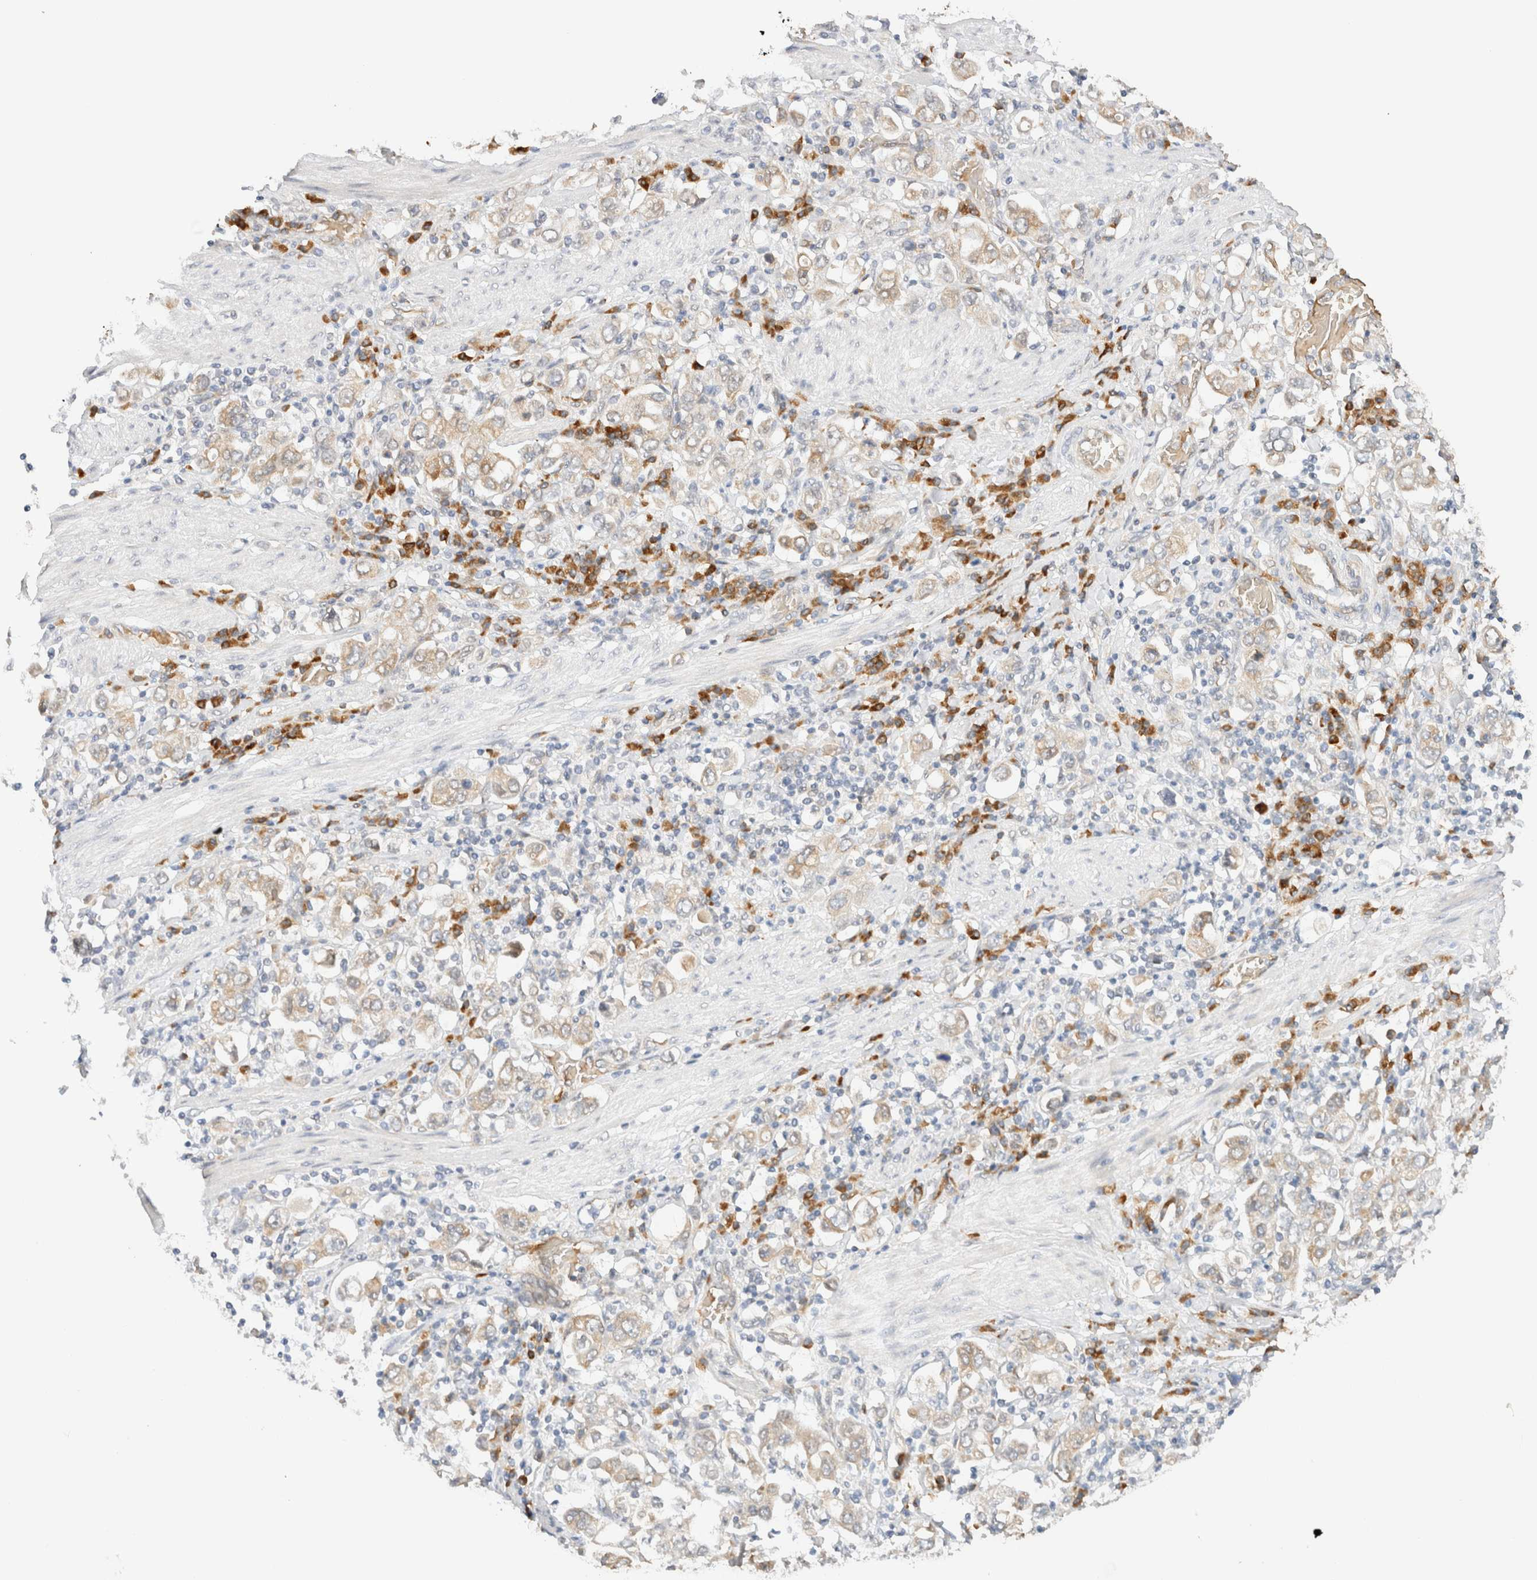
{"staining": {"intensity": "weak", "quantity": "25%-75%", "location": "cytoplasmic/membranous"}, "tissue": "stomach cancer", "cell_type": "Tumor cells", "image_type": "cancer", "snomed": [{"axis": "morphology", "description": "Adenocarcinoma, NOS"}, {"axis": "topography", "description": "Stomach, upper"}], "caption": "Stomach adenocarcinoma tissue shows weak cytoplasmic/membranous positivity in approximately 25%-75% of tumor cells, visualized by immunohistochemistry.", "gene": "SYVN1", "patient": {"sex": "male", "age": 62}}